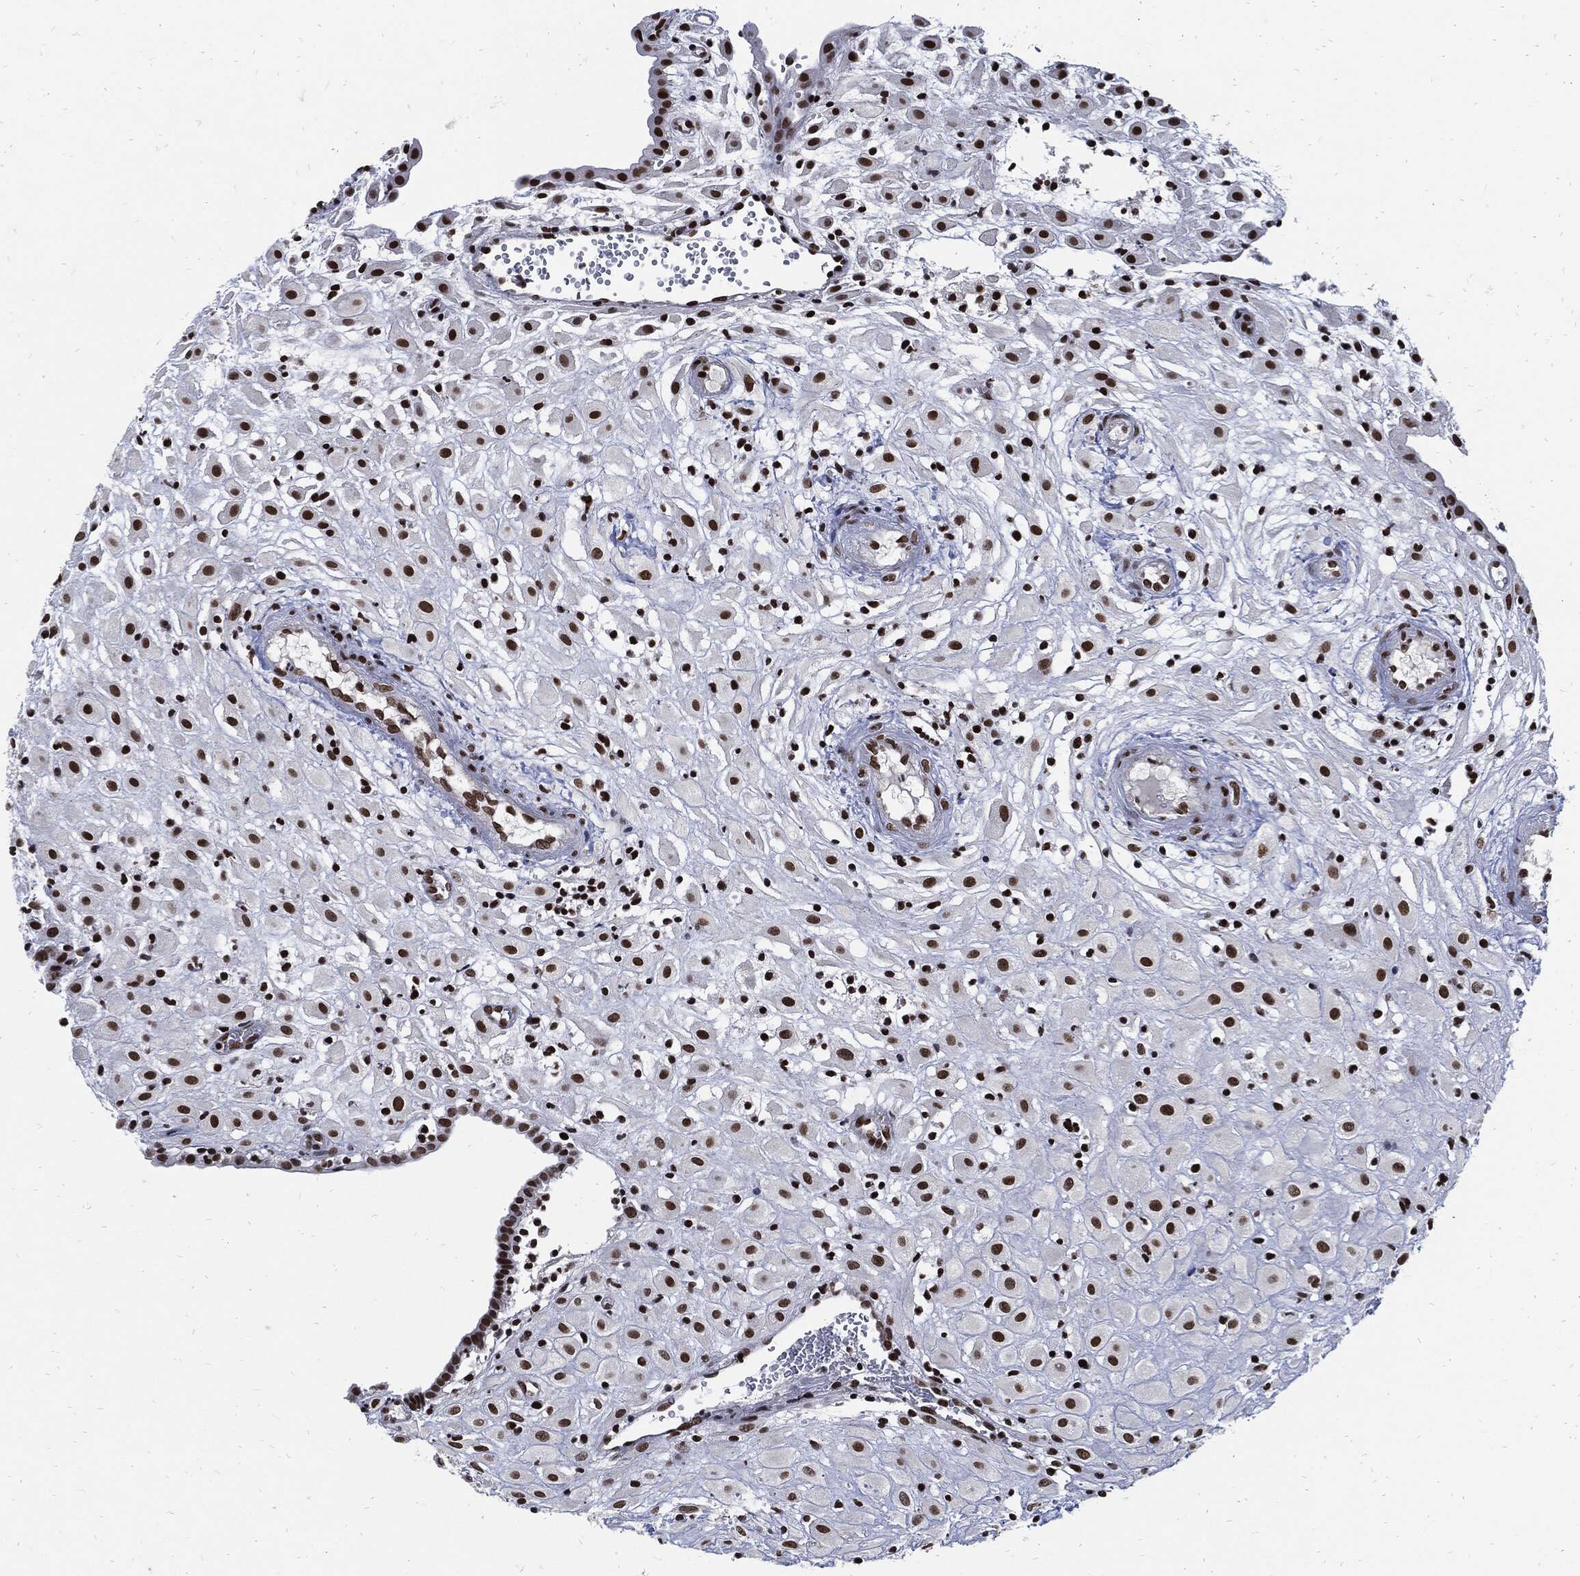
{"staining": {"intensity": "strong", "quantity": ">75%", "location": "nuclear"}, "tissue": "placenta", "cell_type": "Decidual cells", "image_type": "normal", "snomed": [{"axis": "morphology", "description": "Normal tissue, NOS"}, {"axis": "topography", "description": "Placenta"}], "caption": "Placenta stained with DAB immunohistochemistry demonstrates high levels of strong nuclear expression in approximately >75% of decidual cells.", "gene": "TERF2", "patient": {"sex": "female", "age": 24}}